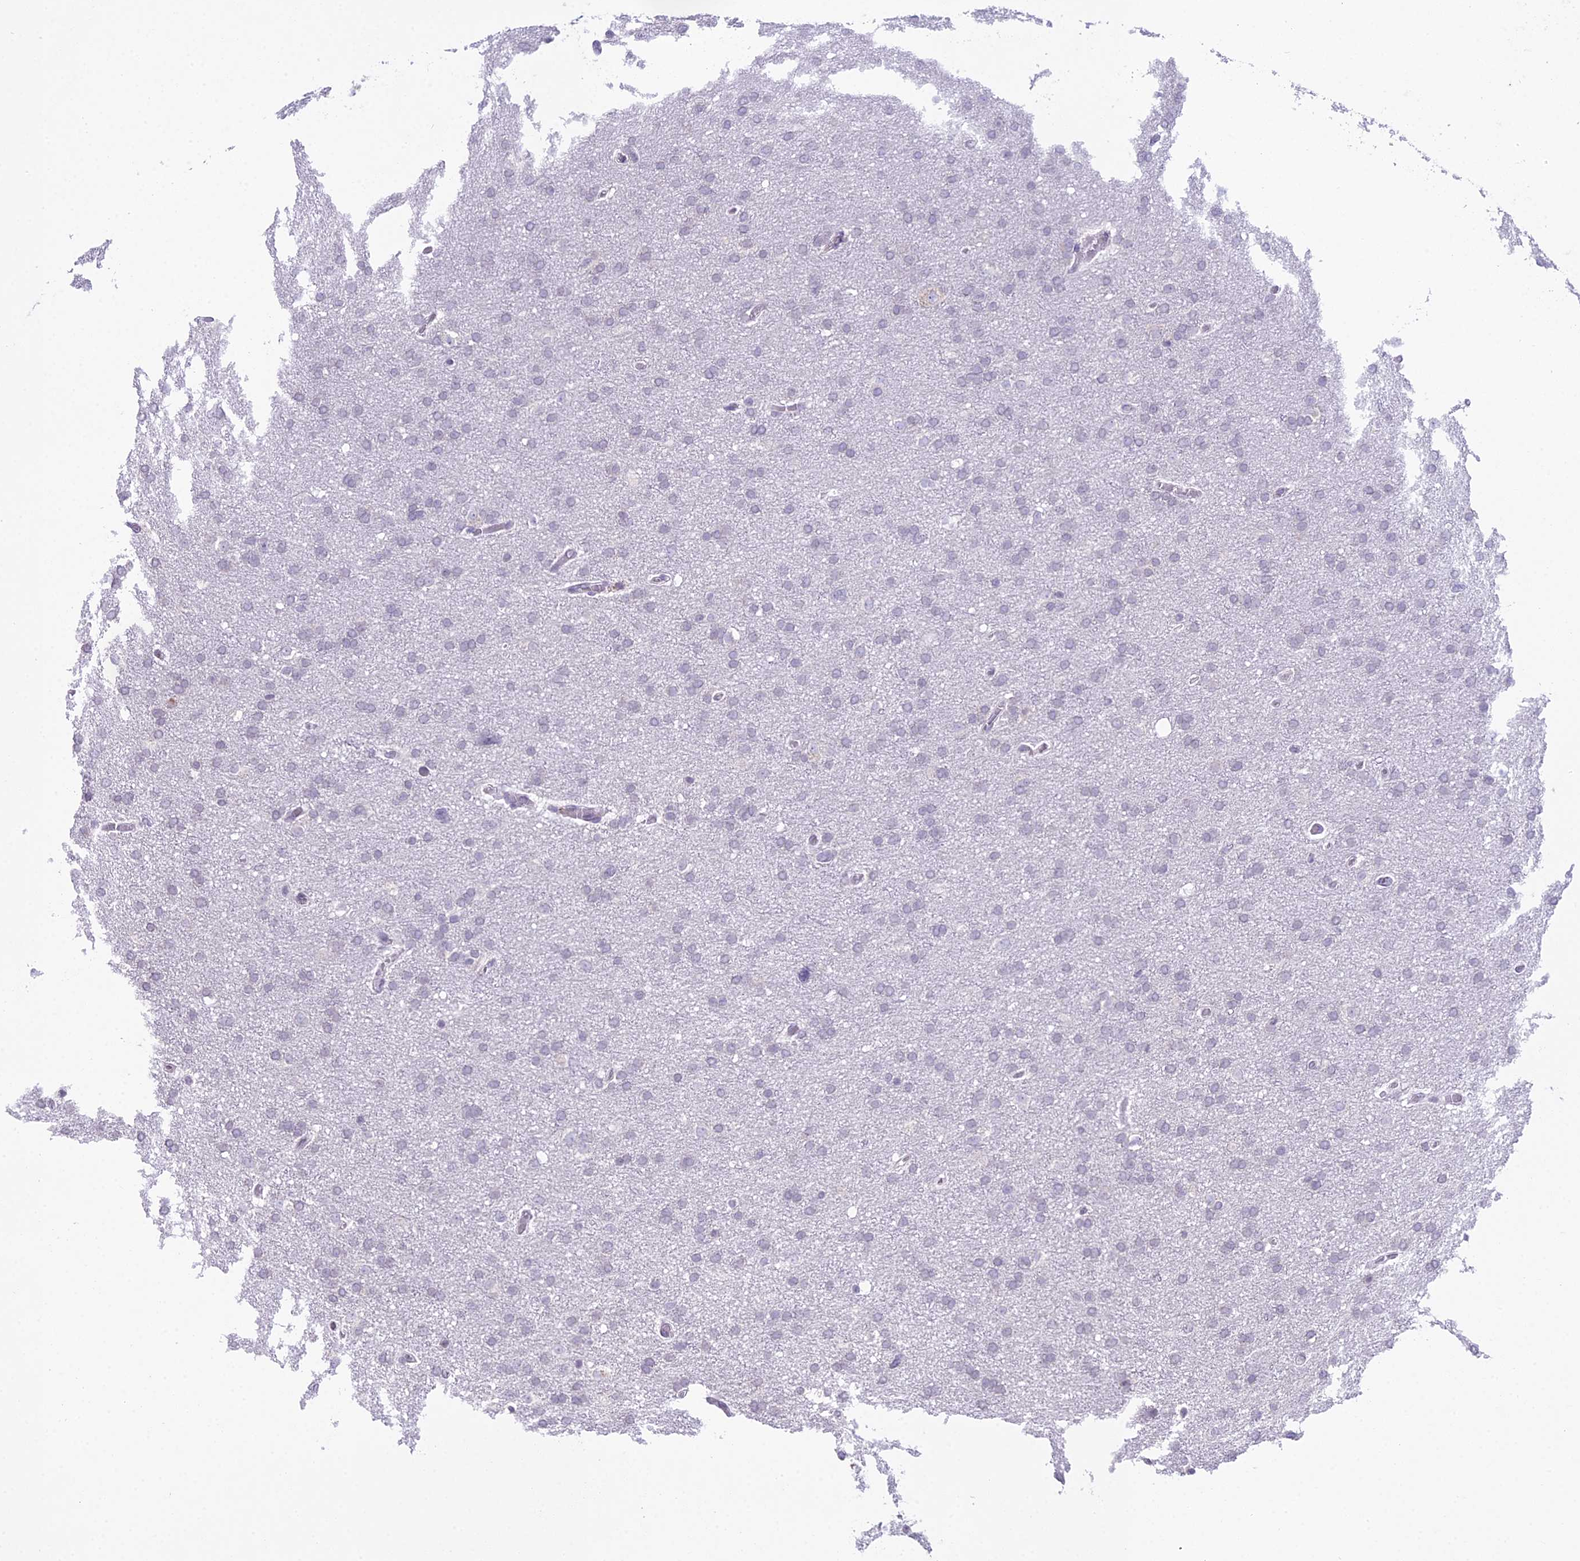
{"staining": {"intensity": "negative", "quantity": "none", "location": "none"}, "tissue": "glioma", "cell_type": "Tumor cells", "image_type": "cancer", "snomed": [{"axis": "morphology", "description": "Glioma, malignant, High grade"}, {"axis": "topography", "description": "Cerebral cortex"}], "caption": "IHC image of neoplastic tissue: malignant glioma (high-grade) stained with DAB shows no significant protein staining in tumor cells. (Stains: DAB (3,3'-diaminobenzidine) immunohistochemistry with hematoxylin counter stain, Microscopy: brightfield microscopy at high magnification).", "gene": "RPS26", "patient": {"sex": "female", "age": 36}}